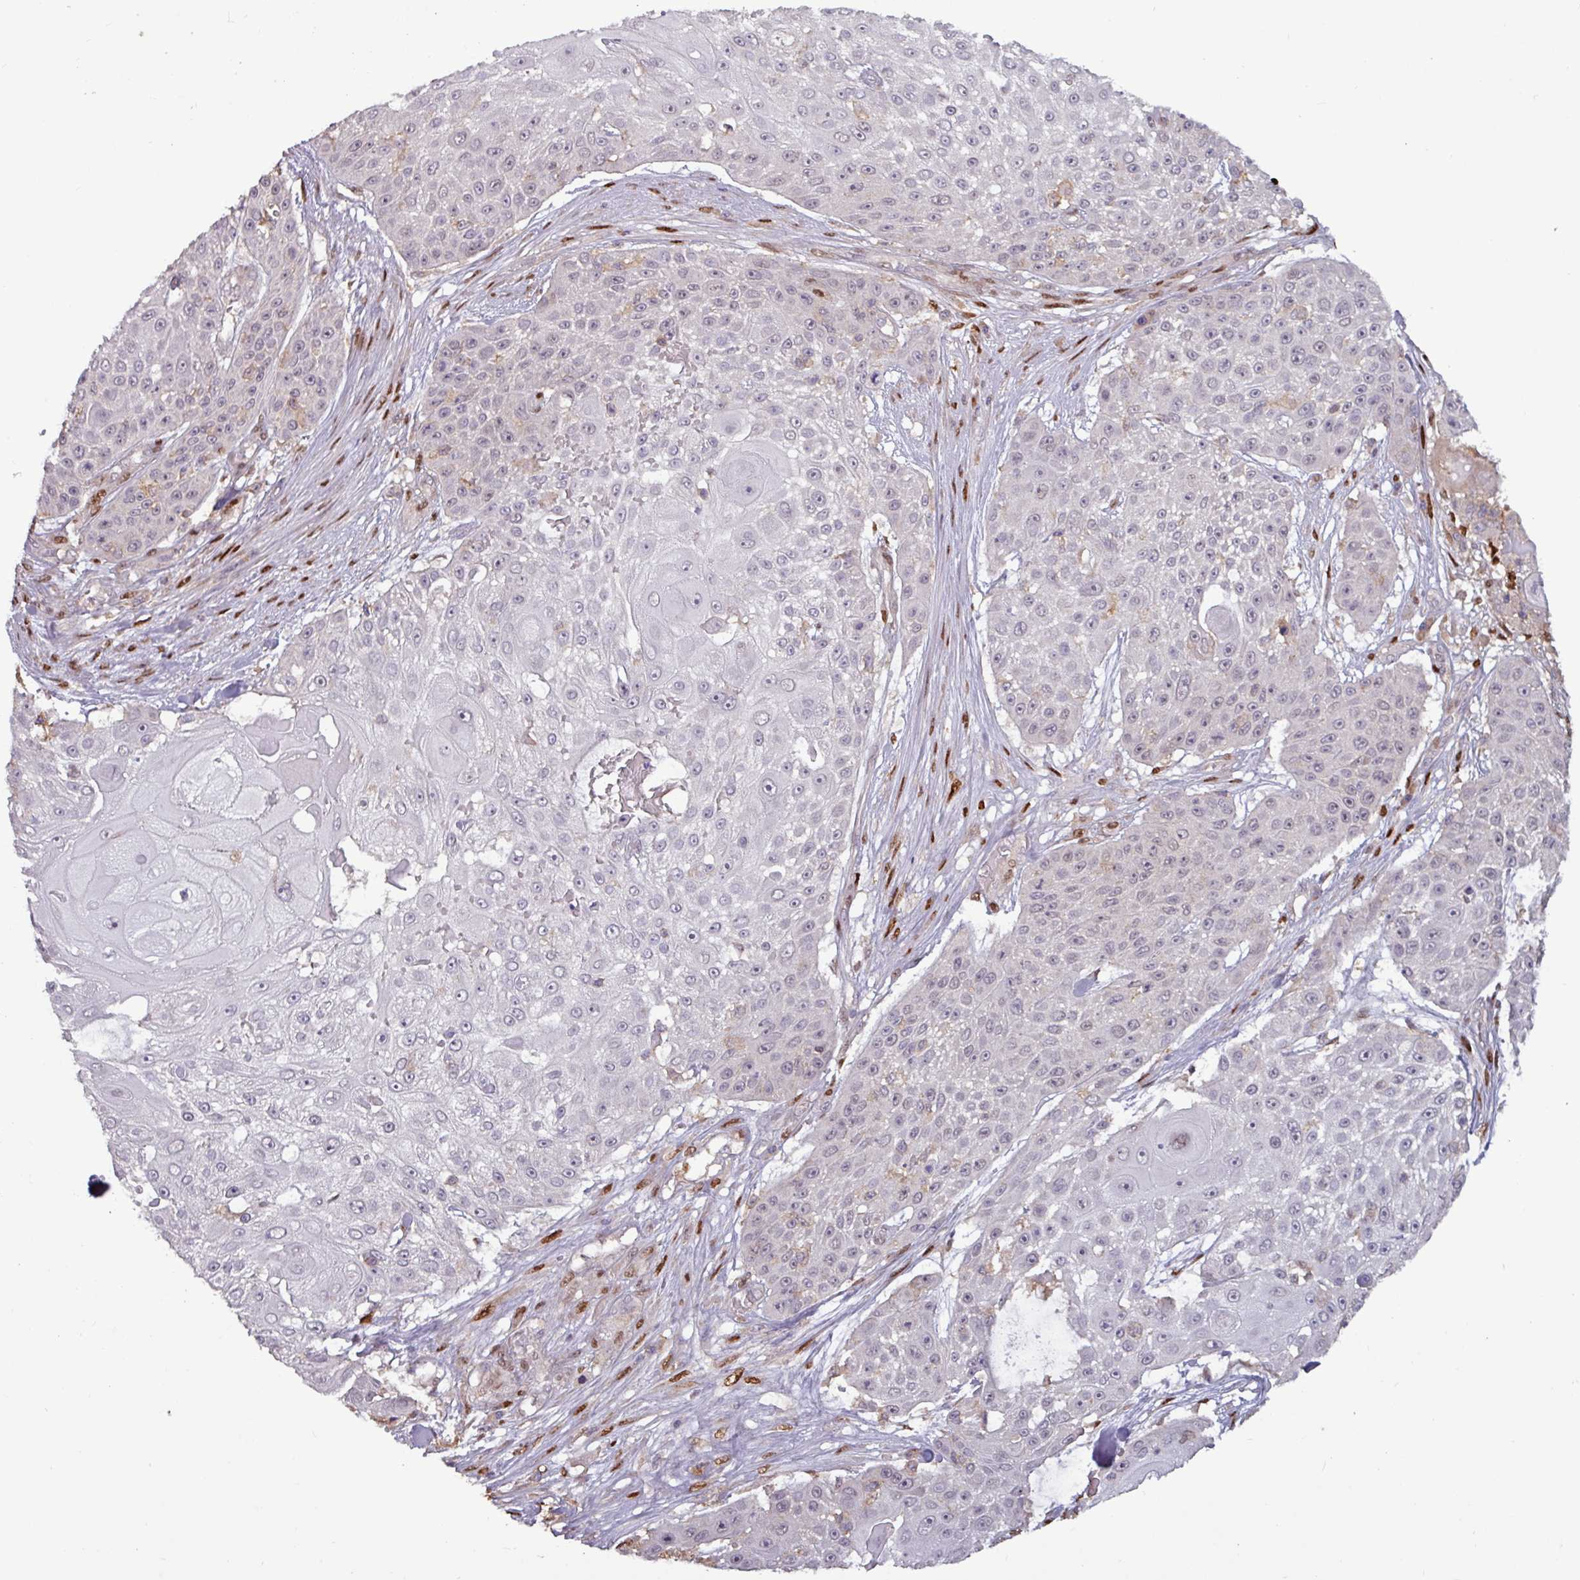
{"staining": {"intensity": "negative", "quantity": "none", "location": "none"}, "tissue": "skin cancer", "cell_type": "Tumor cells", "image_type": "cancer", "snomed": [{"axis": "morphology", "description": "Squamous cell carcinoma, NOS"}, {"axis": "topography", "description": "Skin"}], "caption": "Tumor cells show no significant protein staining in skin cancer.", "gene": "PRRX1", "patient": {"sex": "female", "age": 86}}